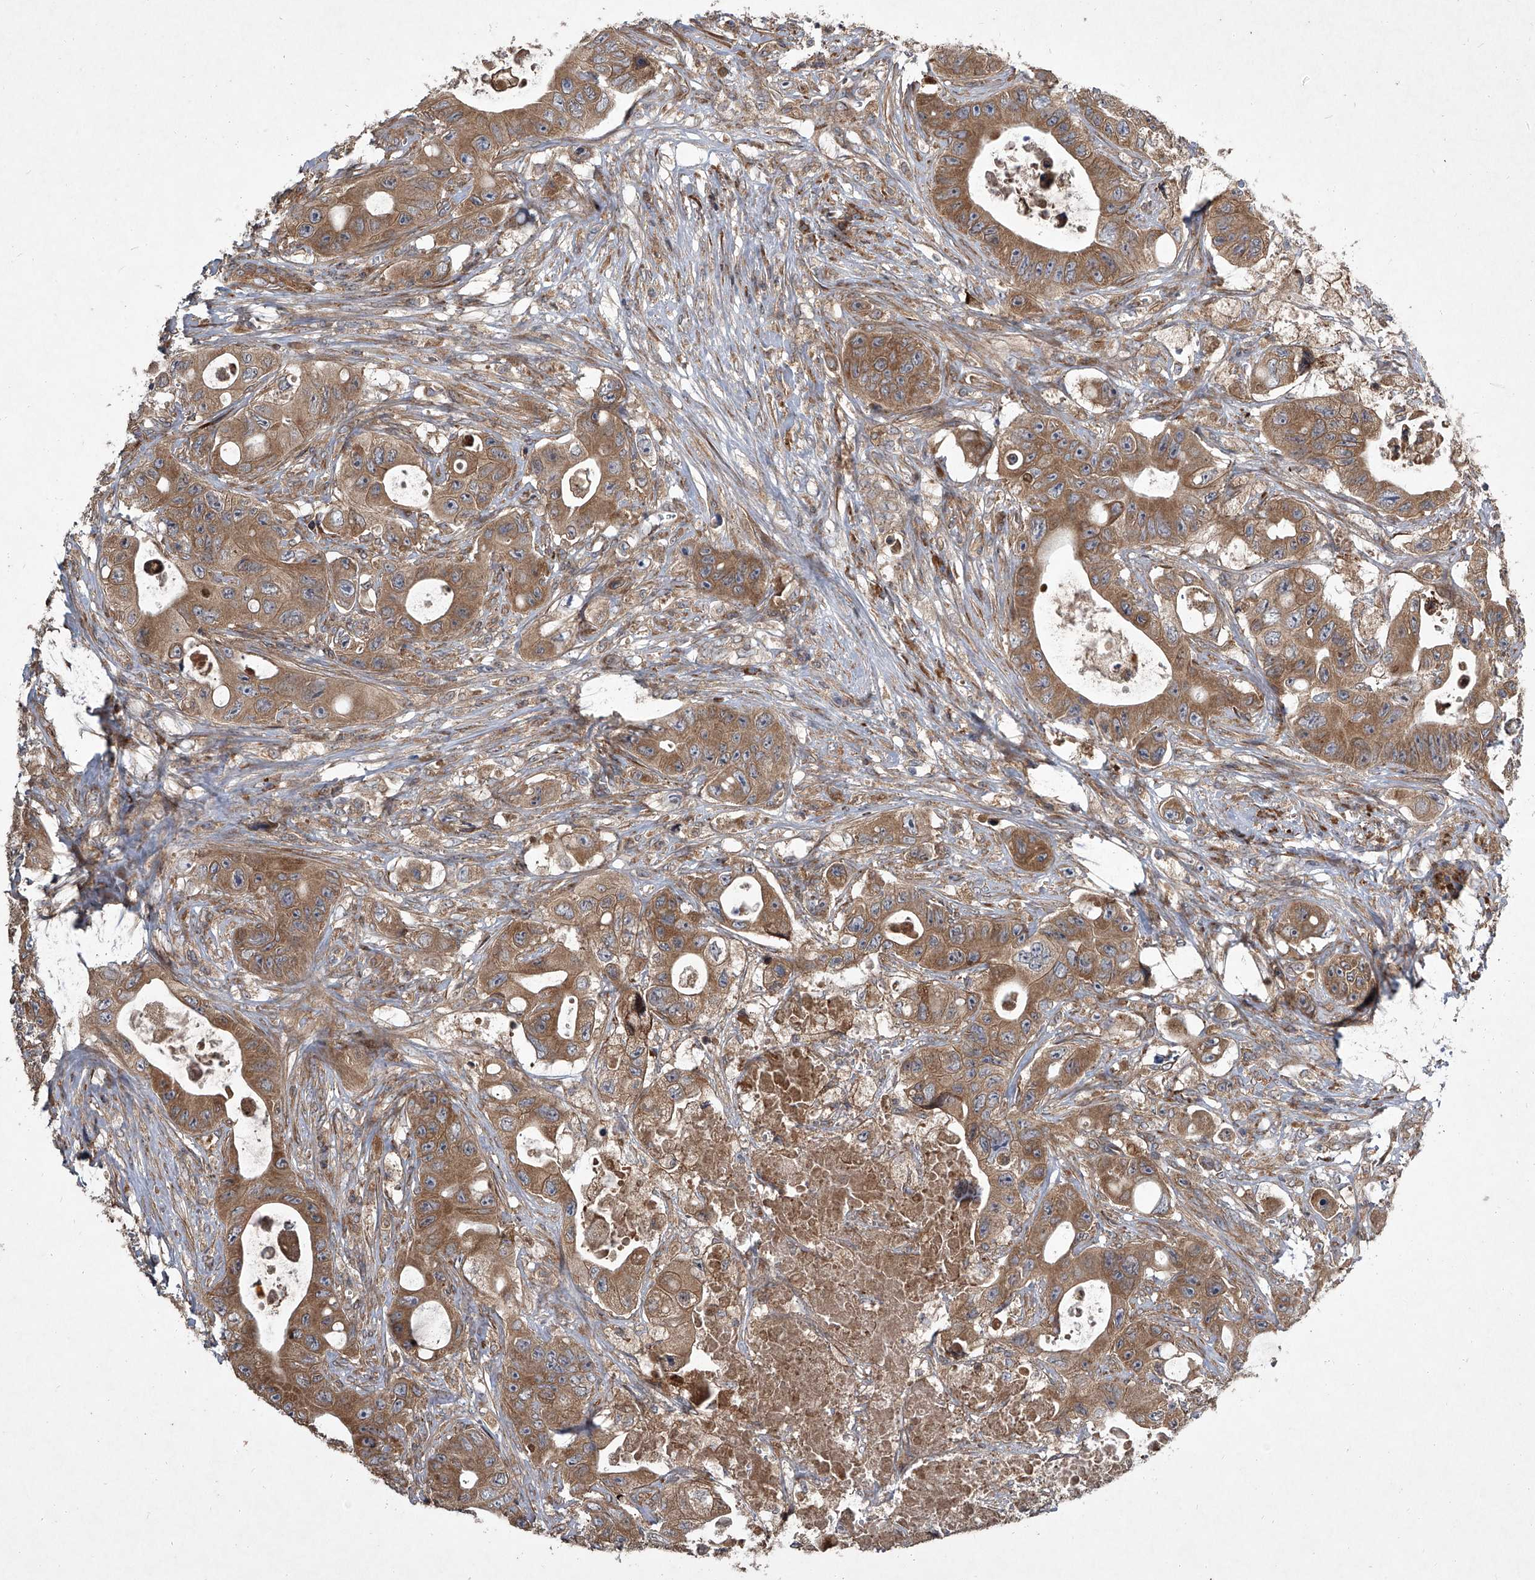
{"staining": {"intensity": "moderate", "quantity": ">75%", "location": "cytoplasmic/membranous"}, "tissue": "colorectal cancer", "cell_type": "Tumor cells", "image_type": "cancer", "snomed": [{"axis": "morphology", "description": "Adenocarcinoma, NOS"}, {"axis": "topography", "description": "Colon"}], "caption": "Moderate cytoplasmic/membranous expression is seen in approximately >75% of tumor cells in colorectal adenocarcinoma. The staining was performed using DAB (3,3'-diaminobenzidine), with brown indicating positive protein expression. Nuclei are stained blue with hematoxylin.", "gene": "EVA1C", "patient": {"sex": "female", "age": 46}}